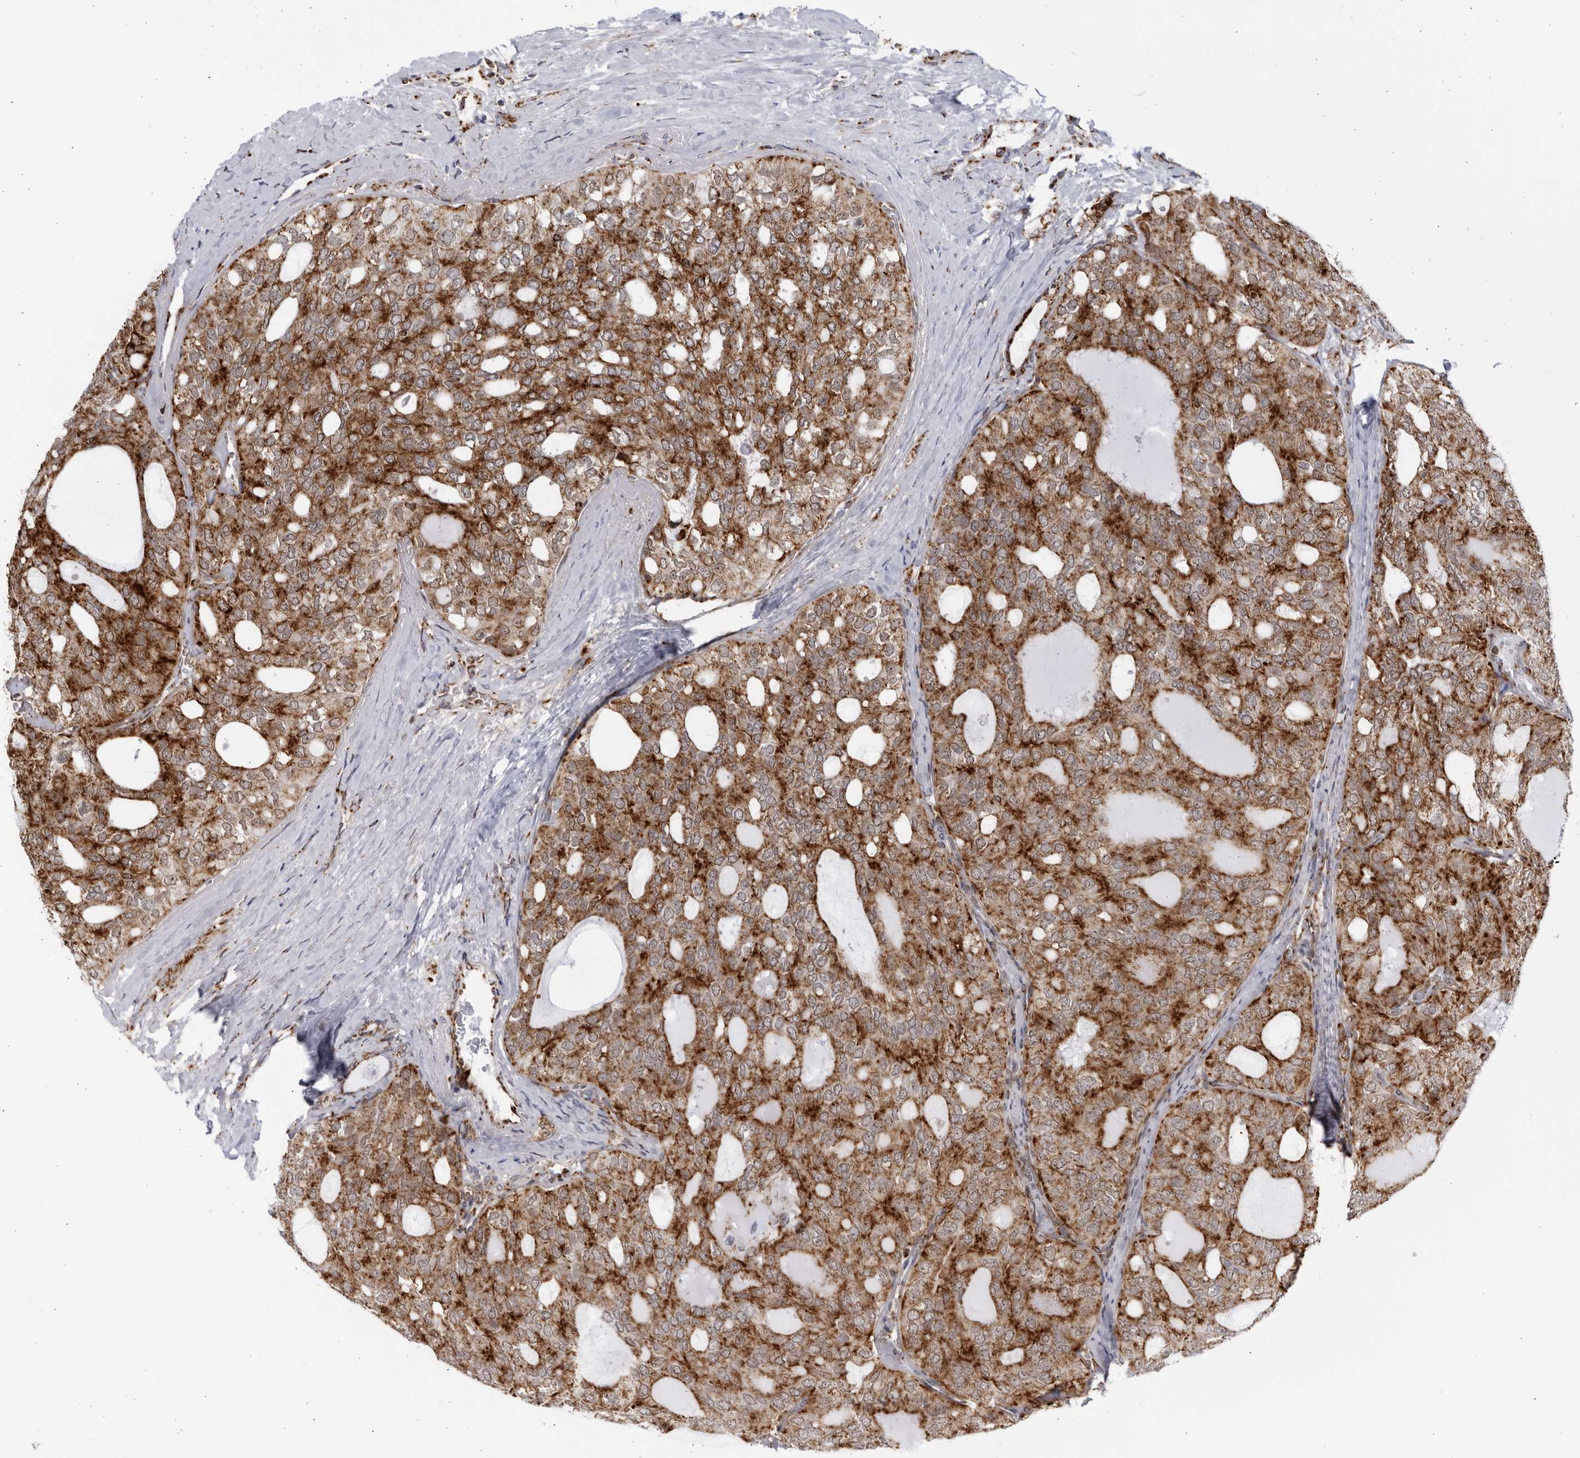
{"staining": {"intensity": "strong", "quantity": "25%-75%", "location": "cytoplasmic/membranous"}, "tissue": "thyroid cancer", "cell_type": "Tumor cells", "image_type": "cancer", "snomed": [{"axis": "morphology", "description": "Follicular adenoma carcinoma, NOS"}, {"axis": "topography", "description": "Thyroid gland"}], "caption": "Protein expression analysis of human thyroid follicular adenoma carcinoma reveals strong cytoplasmic/membranous staining in about 25%-75% of tumor cells.", "gene": "RBM34", "patient": {"sex": "male", "age": 75}}